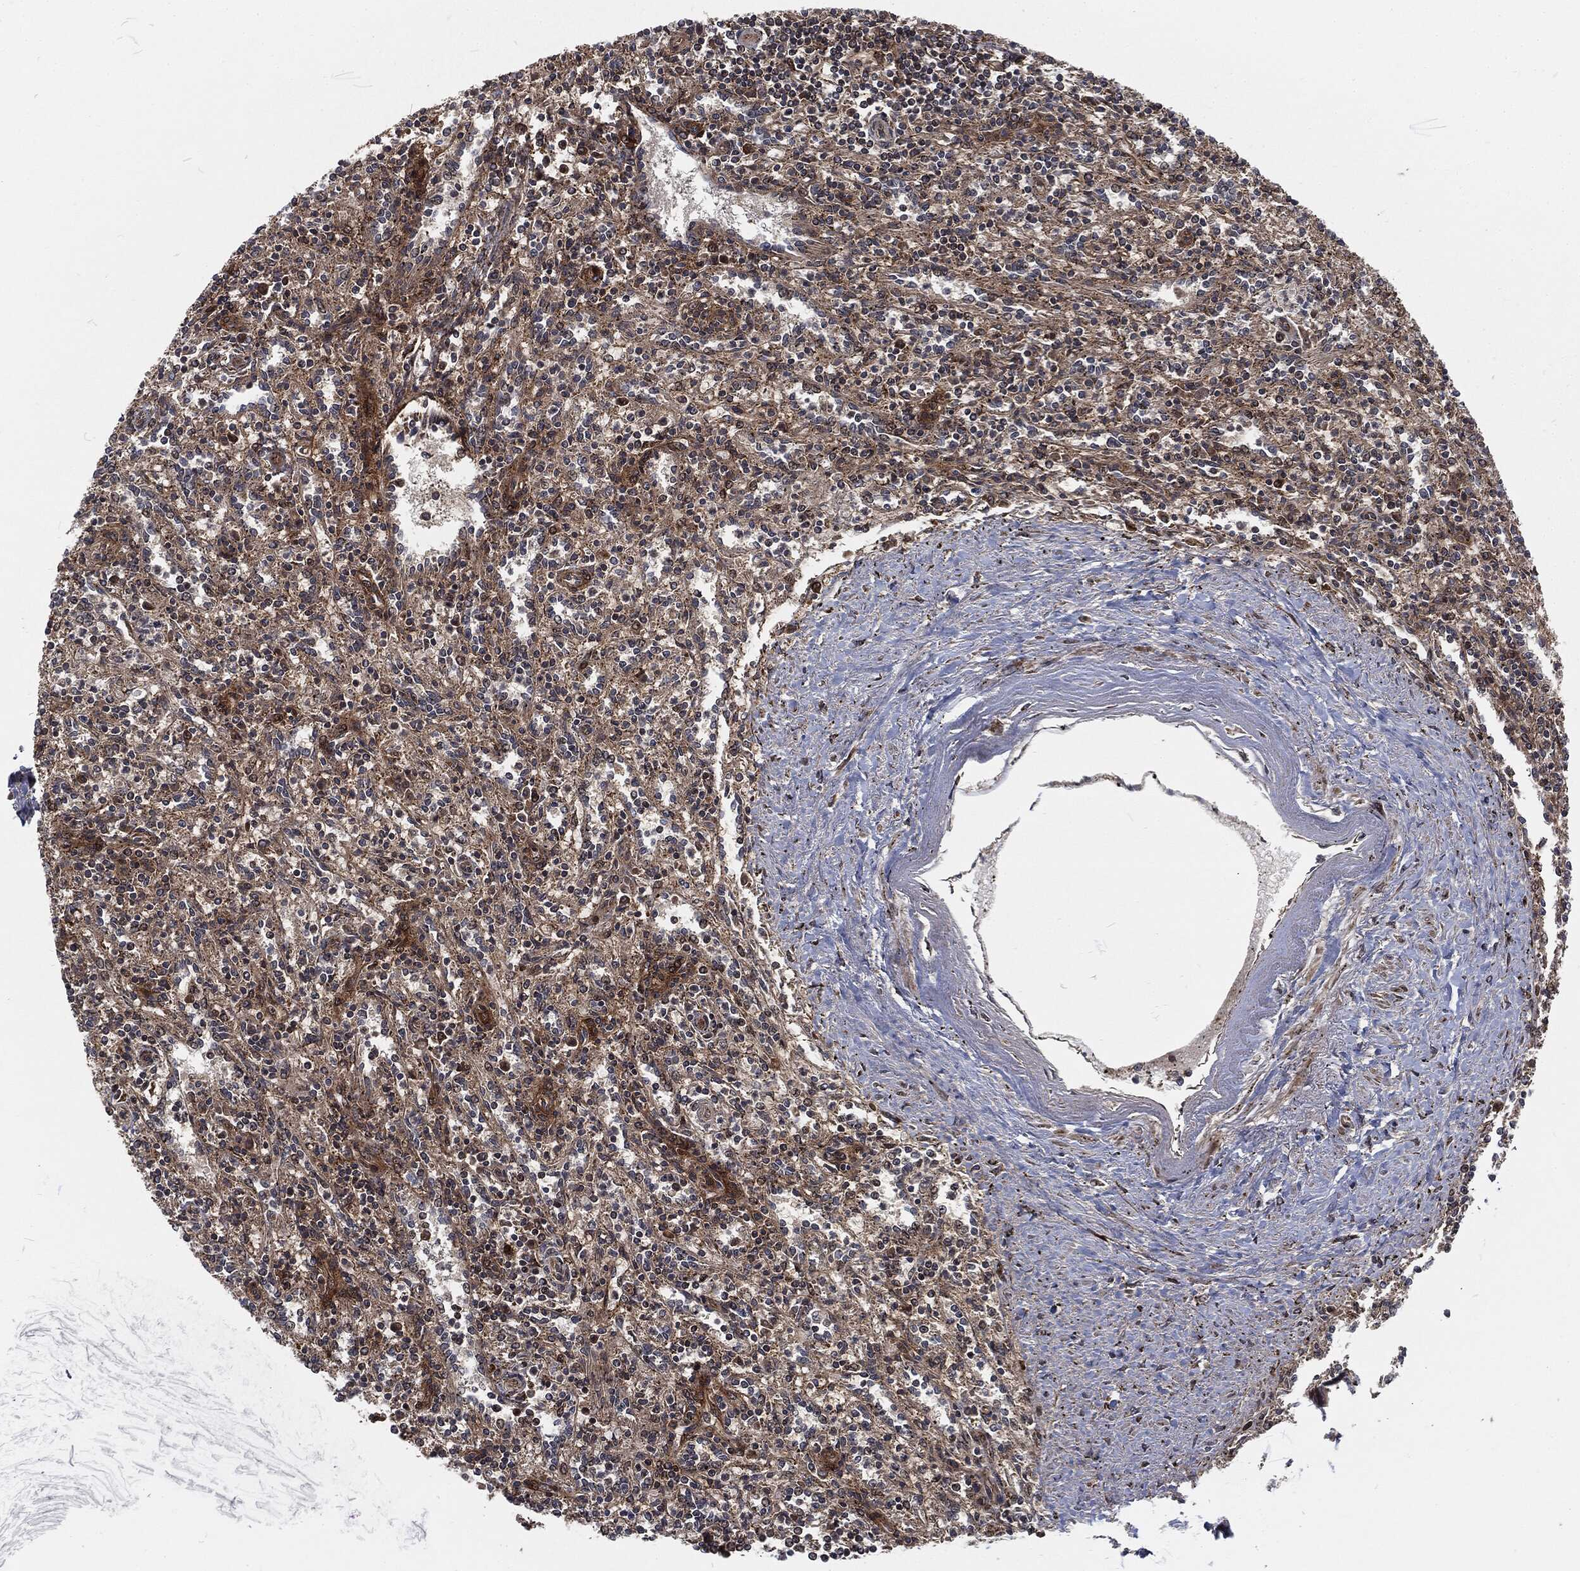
{"staining": {"intensity": "moderate", "quantity": "25%-75%", "location": "cytoplasmic/membranous"}, "tissue": "spleen", "cell_type": "Cells in red pulp", "image_type": "normal", "snomed": [{"axis": "morphology", "description": "Normal tissue, NOS"}, {"axis": "topography", "description": "Spleen"}], "caption": "Protein staining of normal spleen reveals moderate cytoplasmic/membranous positivity in about 25%-75% of cells in red pulp. Using DAB (3,3'-diaminobenzidine) (brown) and hematoxylin (blue) stains, captured at high magnification using brightfield microscopy.", "gene": "RFTN1", "patient": {"sex": "male", "age": 69}}